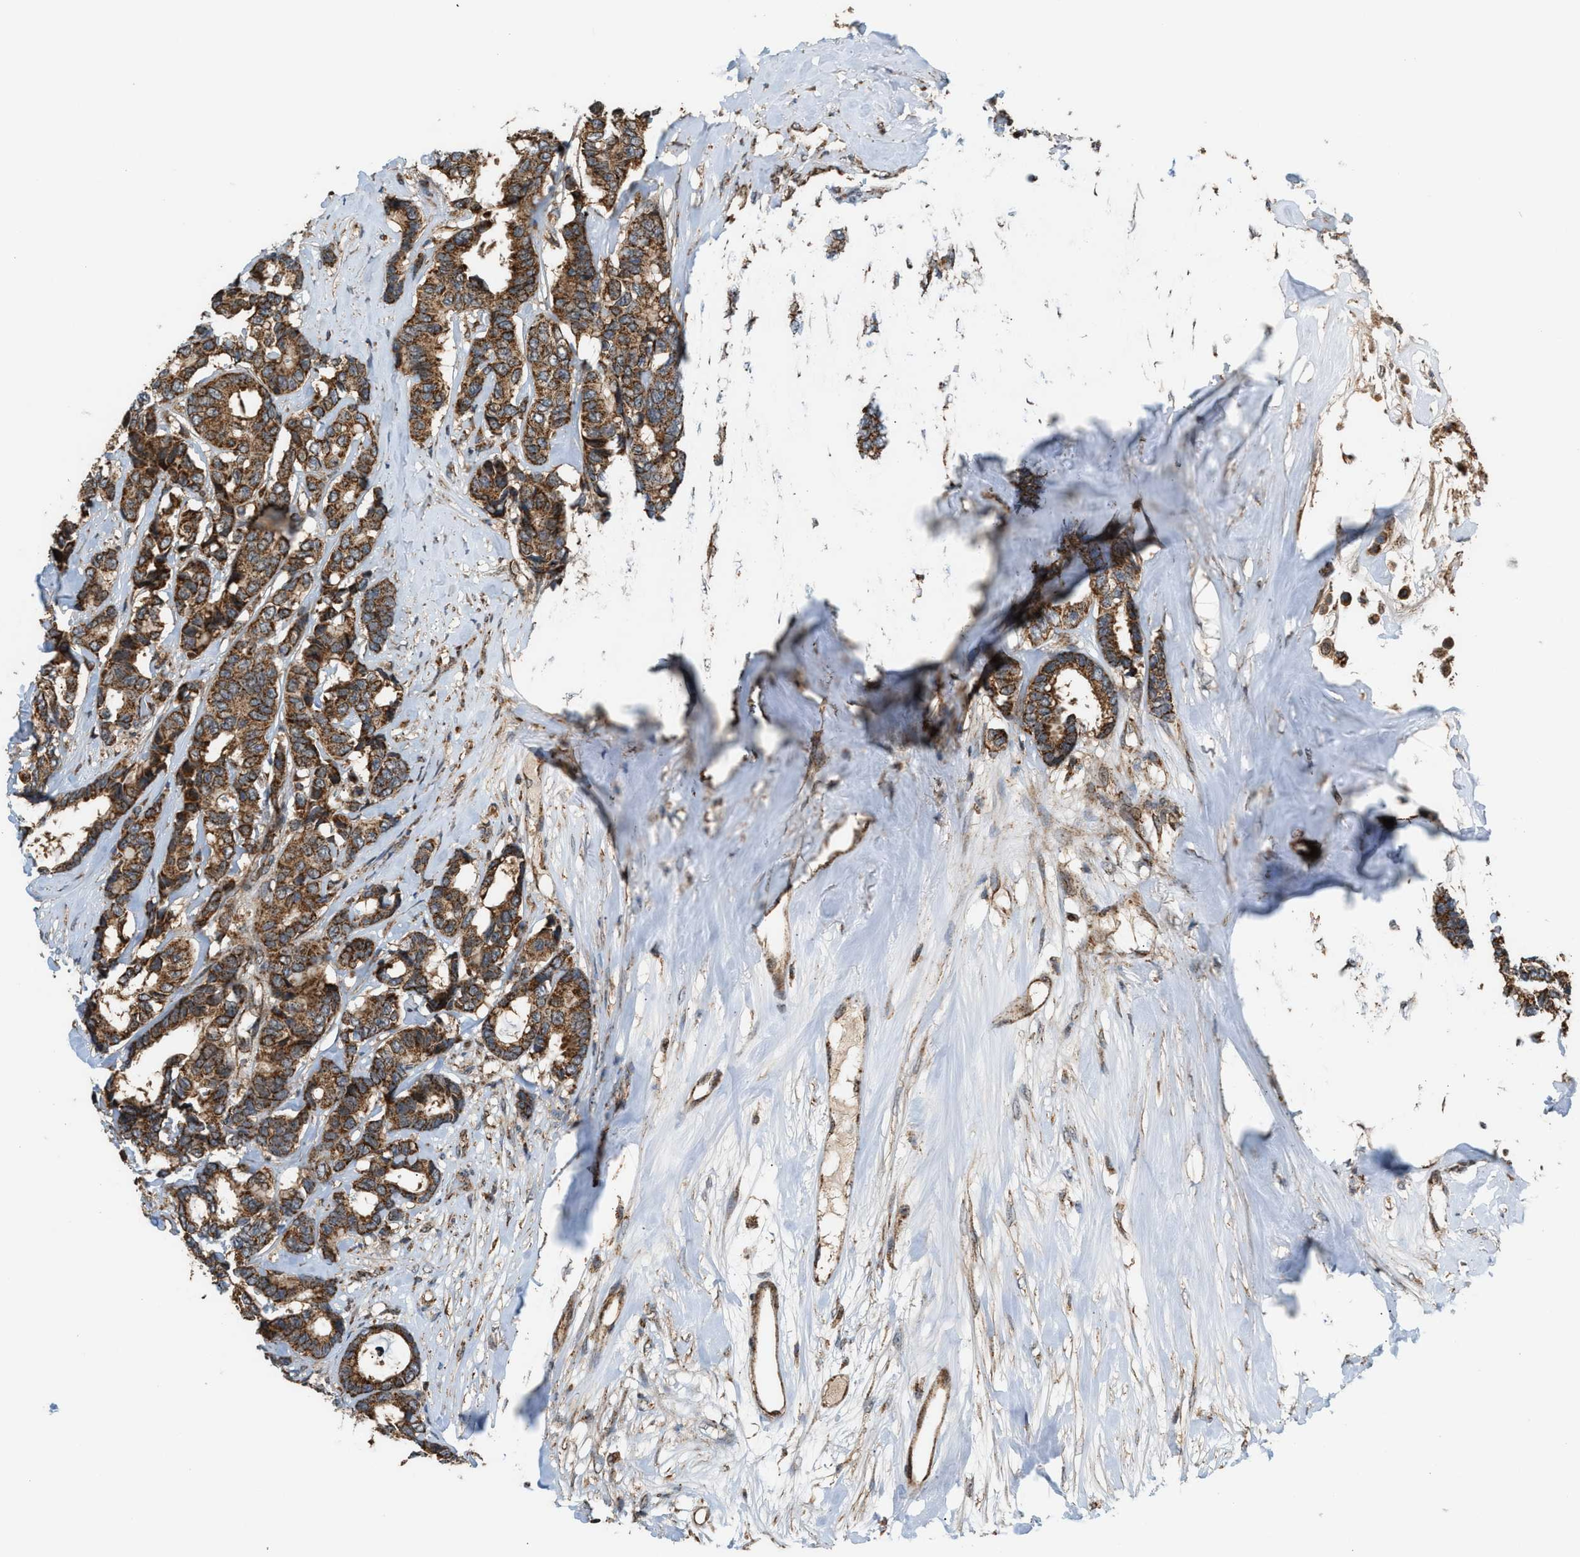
{"staining": {"intensity": "moderate", "quantity": ">75%", "location": "cytoplasmic/membranous"}, "tissue": "breast cancer", "cell_type": "Tumor cells", "image_type": "cancer", "snomed": [{"axis": "morphology", "description": "Duct carcinoma"}, {"axis": "topography", "description": "Breast"}], "caption": "About >75% of tumor cells in infiltrating ductal carcinoma (breast) display moderate cytoplasmic/membranous protein expression as visualized by brown immunohistochemical staining.", "gene": "SGSM2", "patient": {"sex": "female", "age": 87}}